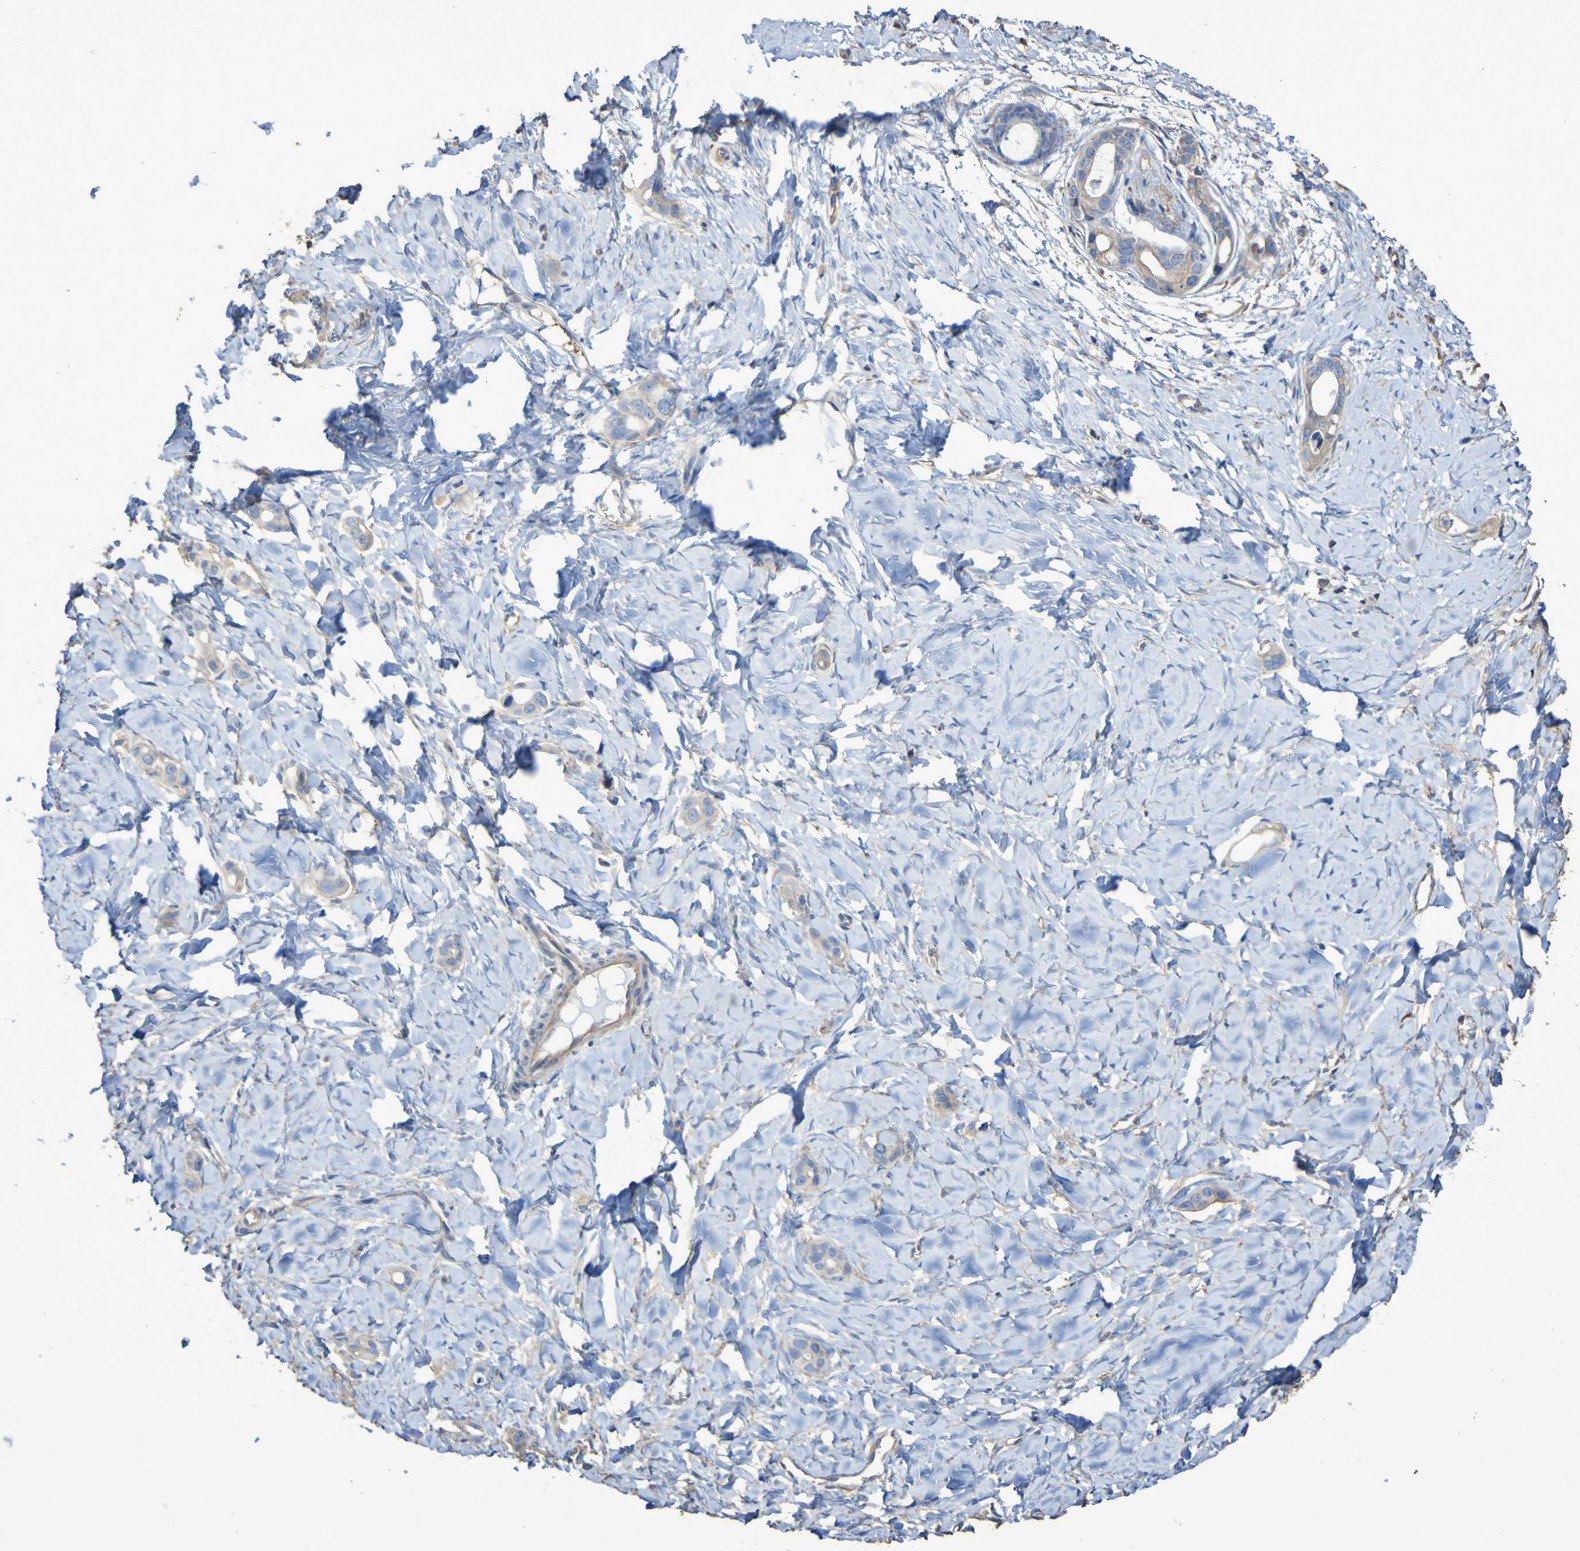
{"staining": {"intensity": "weak", "quantity": "<25%", "location": "cytoplasmic/membranous"}, "tissue": "stomach cancer", "cell_type": "Tumor cells", "image_type": "cancer", "snomed": [{"axis": "morphology", "description": "Adenocarcinoma, NOS"}, {"axis": "topography", "description": "Stomach"}], "caption": "Immunohistochemical staining of stomach cancer (adenocarcinoma) shows no significant staining in tumor cells.", "gene": "SYNJ1", "patient": {"sex": "female", "age": 75}}